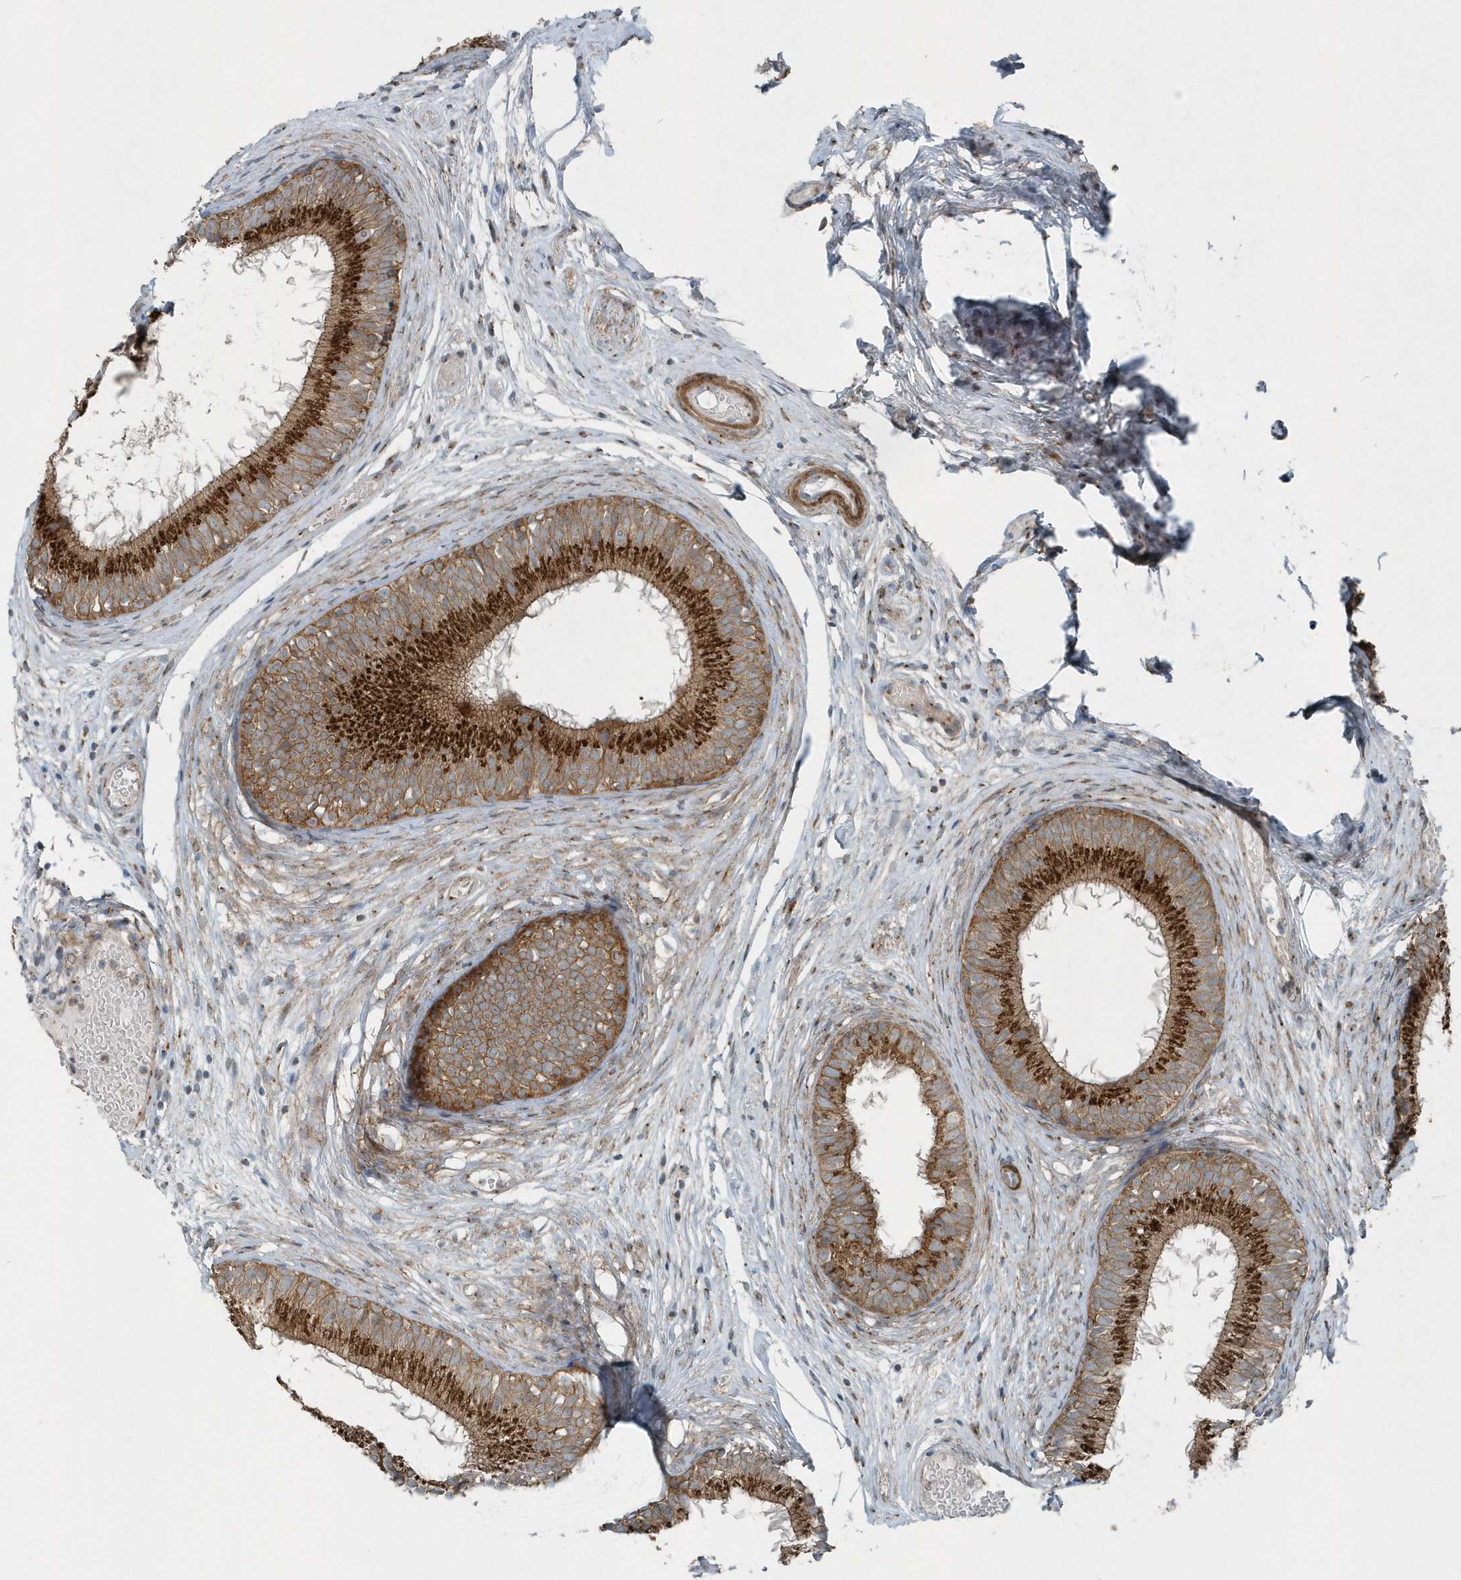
{"staining": {"intensity": "strong", "quantity": ">75%", "location": "cytoplasmic/membranous"}, "tissue": "epididymis", "cell_type": "Glandular cells", "image_type": "normal", "snomed": [{"axis": "morphology", "description": "Normal tissue, NOS"}, {"axis": "morphology", "description": "Atrophy, NOS"}, {"axis": "topography", "description": "Testis"}, {"axis": "topography", "description": "Epididymis"}], "caption": "IHC histopathology image of normal epididymis: epididymis stained using immunohistochemistry shows high levels of strong protein expression localized specifically in the cytoplasmic/membranous of glandular cells, appearing as a cytoplasmic/membranous brown color.", "gene": "GCC2", "patient": {"sex": "male", "age": 18}}